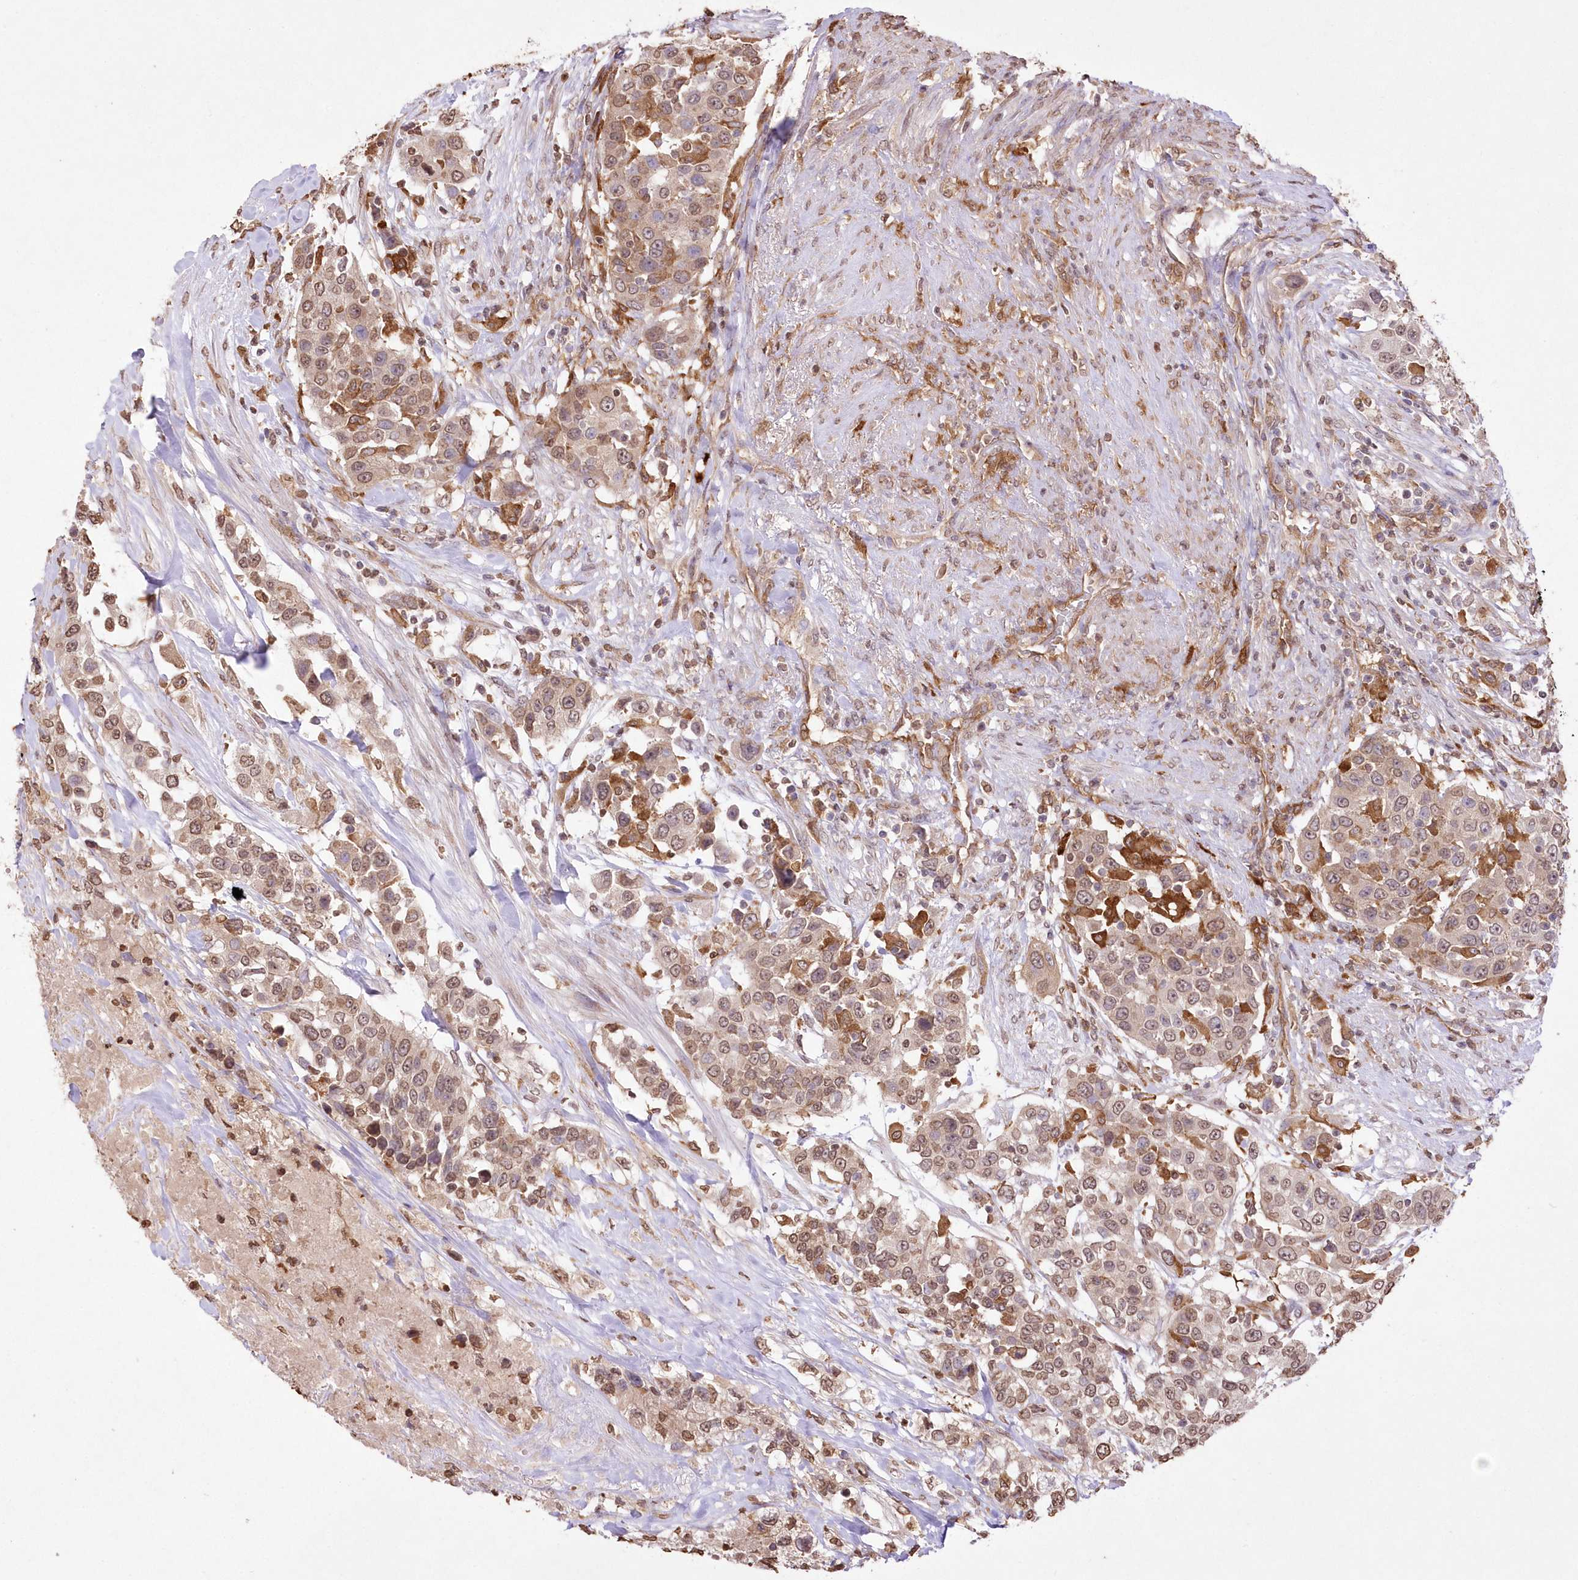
{"staining": {"intensity": "moderate", "quantity": ">75%", "location": "cytoplasmic/membranous,nuclear"}, "tissue": "urothelial cancer", "cell_type": "Tumor cells", "image_type": "cancer", "snomed": [{"axis": "morphology", "description": "Urothelial carcinoma, High grade"}, {"axis": "topography", "description": "Urinary bladder"}], "caption": "A high-resolution photomicrograph shows IHC staining of urothelial carcinoma (high-grade), which displays moderate cytoplasmic/membranous and nuclear positivity in about >75% of tumor cells.", "gene": "FCHO2", "patient": {"sex": "female", "age": 80}}